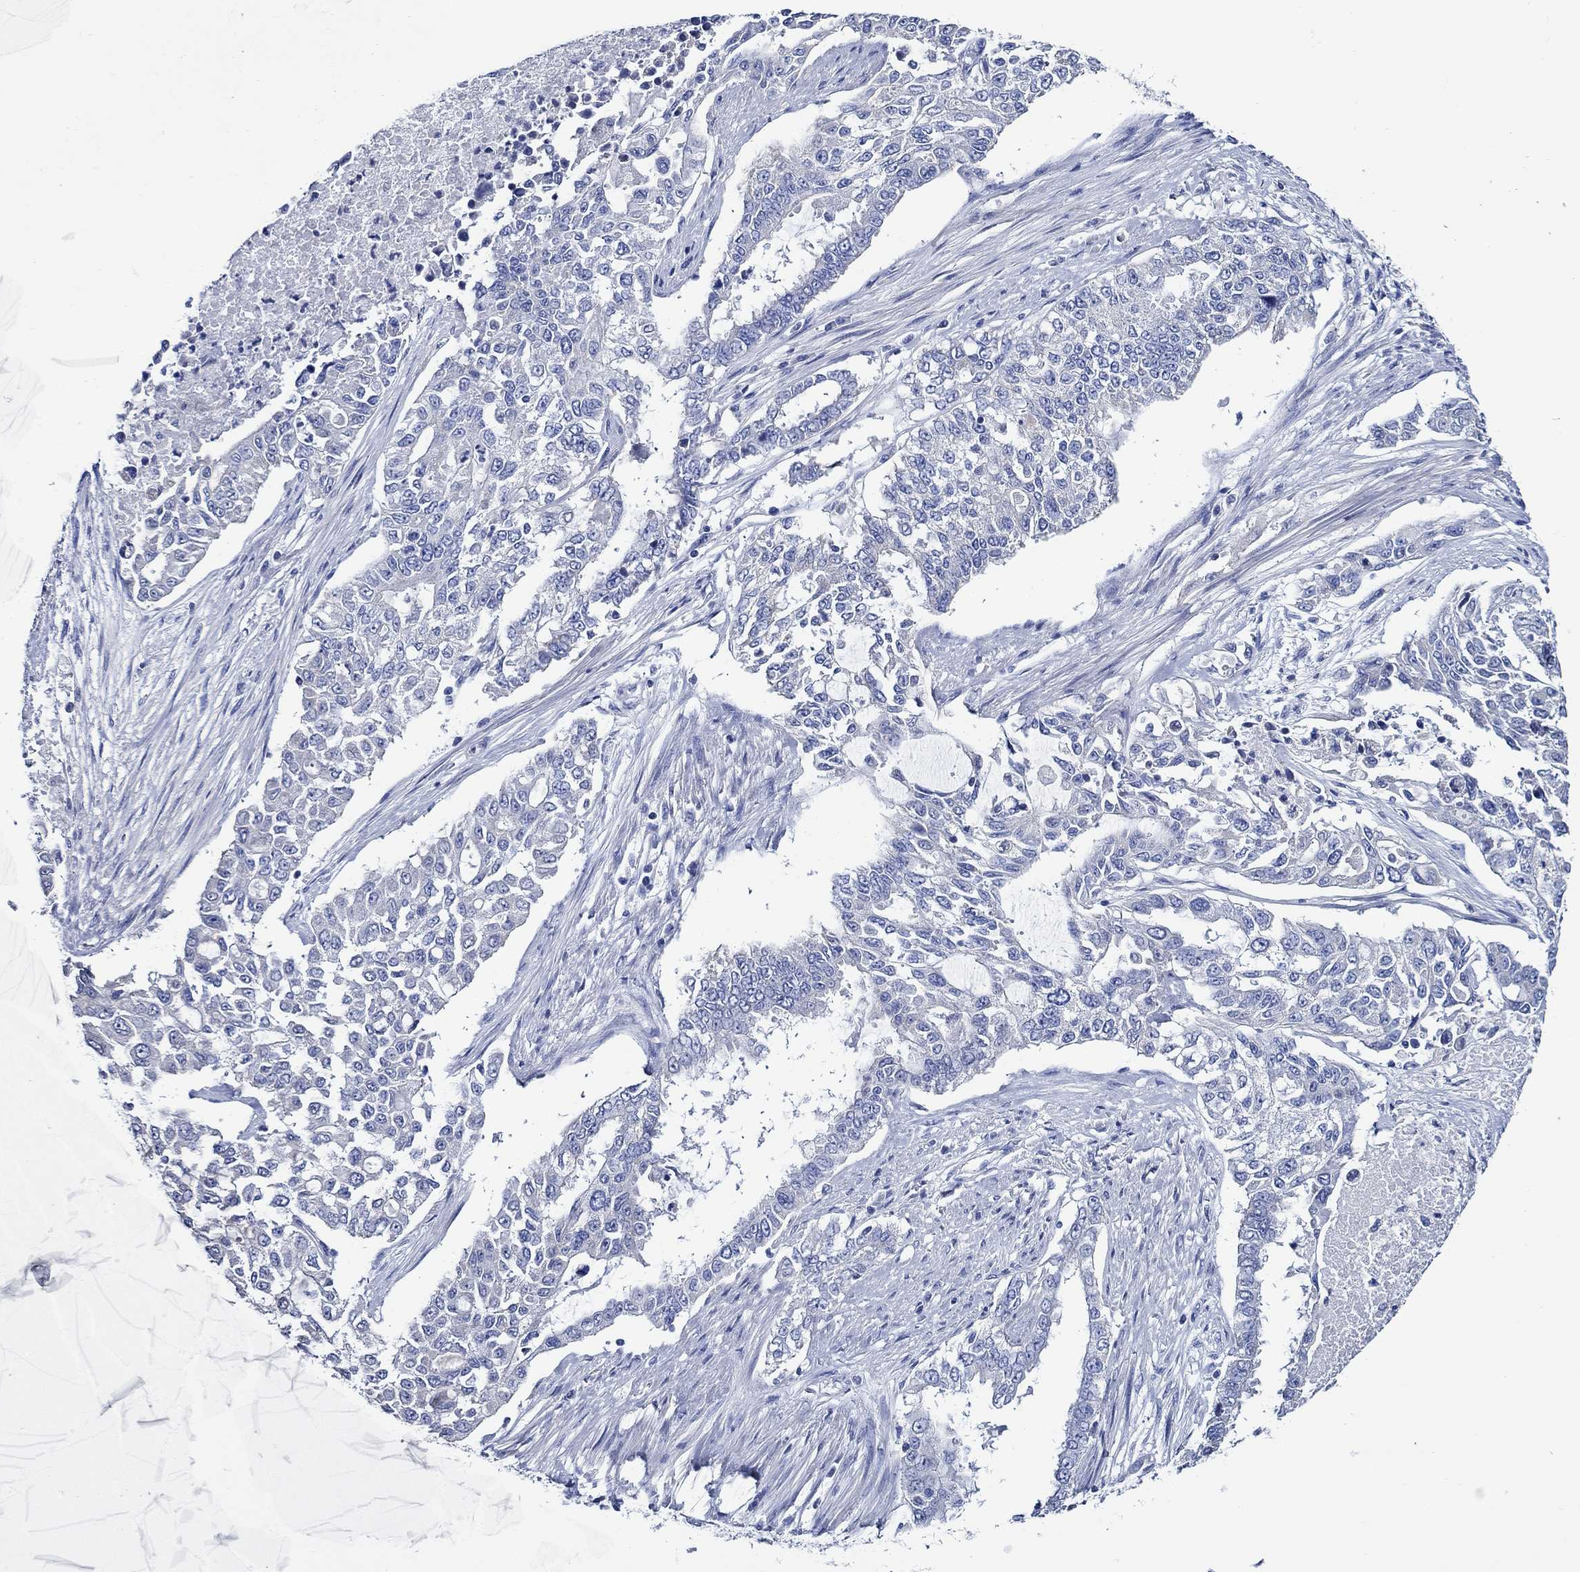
{"staining": {"intensity": "negative", "quantity": "none", "location": "none"}, "tissue": "endometrial cancer", "cell_type": "Tumor cells", "image_type": "cancer", "snomed": [{"axis": "morphology", "description": "Adenocarcinoma, NOS"}, {"axis": "topography", "description": "Uterus"}], "caption": "IHC histopathology image of neoplastic tissue: human endometrial cancer stained with DAB reveals no significant protein positivity in tumor cells.", "gene": "SKOR1", "patient": {"sex": "female", "age": 59}}